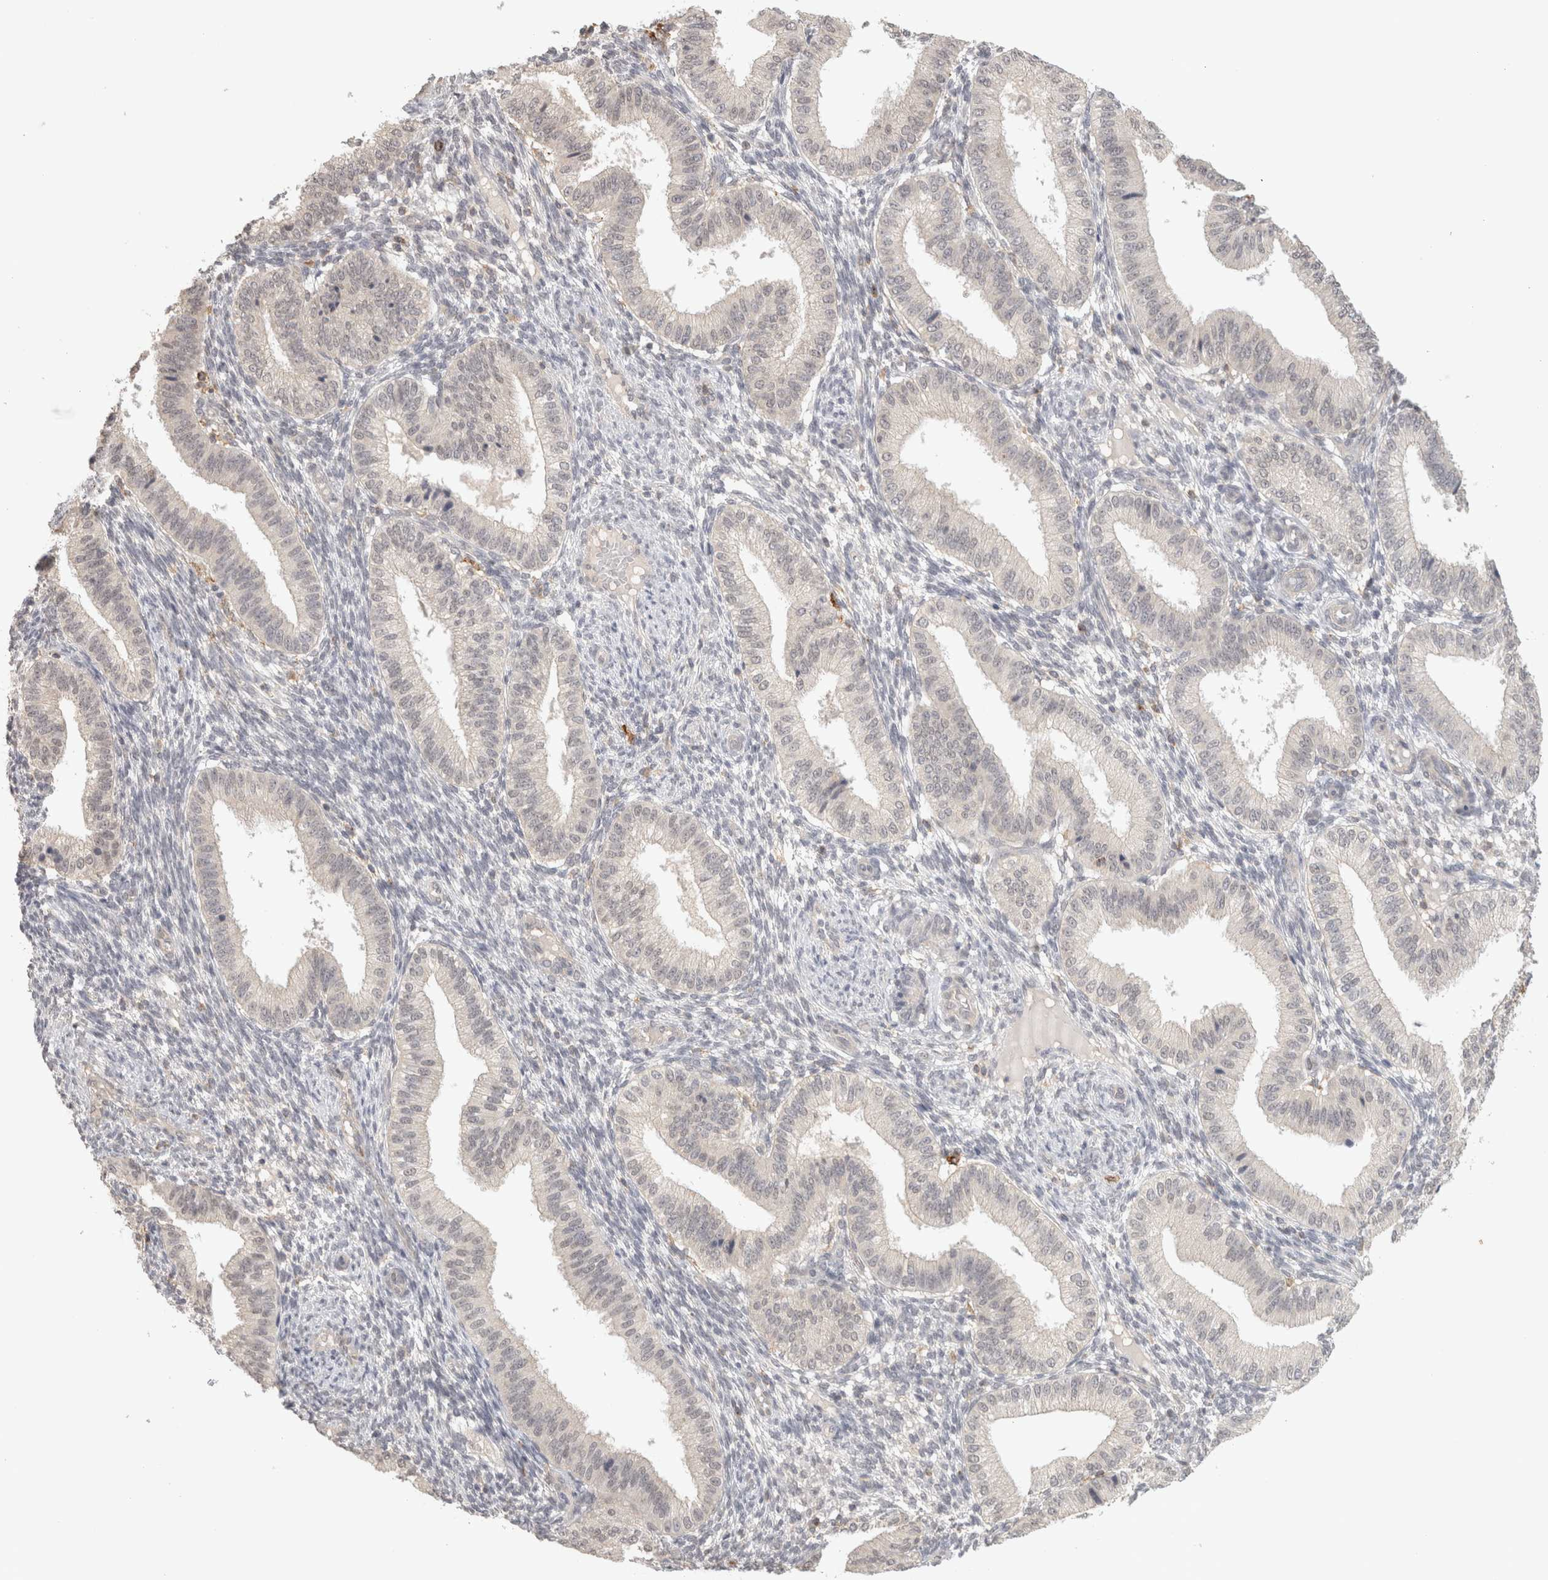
{"staining": {"intensity": "negative", "quantity": "none", "location": "none"}, "tissue": "endometrium", "cell_type": "Cells in endometrial stroma", "image_type": "normal", "snomed": [{"axis": "morphology", "description": "Normal tissue, NOS"}, {"axis": "topography", "description": "Endometrium"}], "caption": "Immunohistochemical staining of unremarkable human endometrium shows no significant staining in cells in endometrial stroma.", "gene": "HAVCR2", "patient": {"sex": "female", "age": 39}}